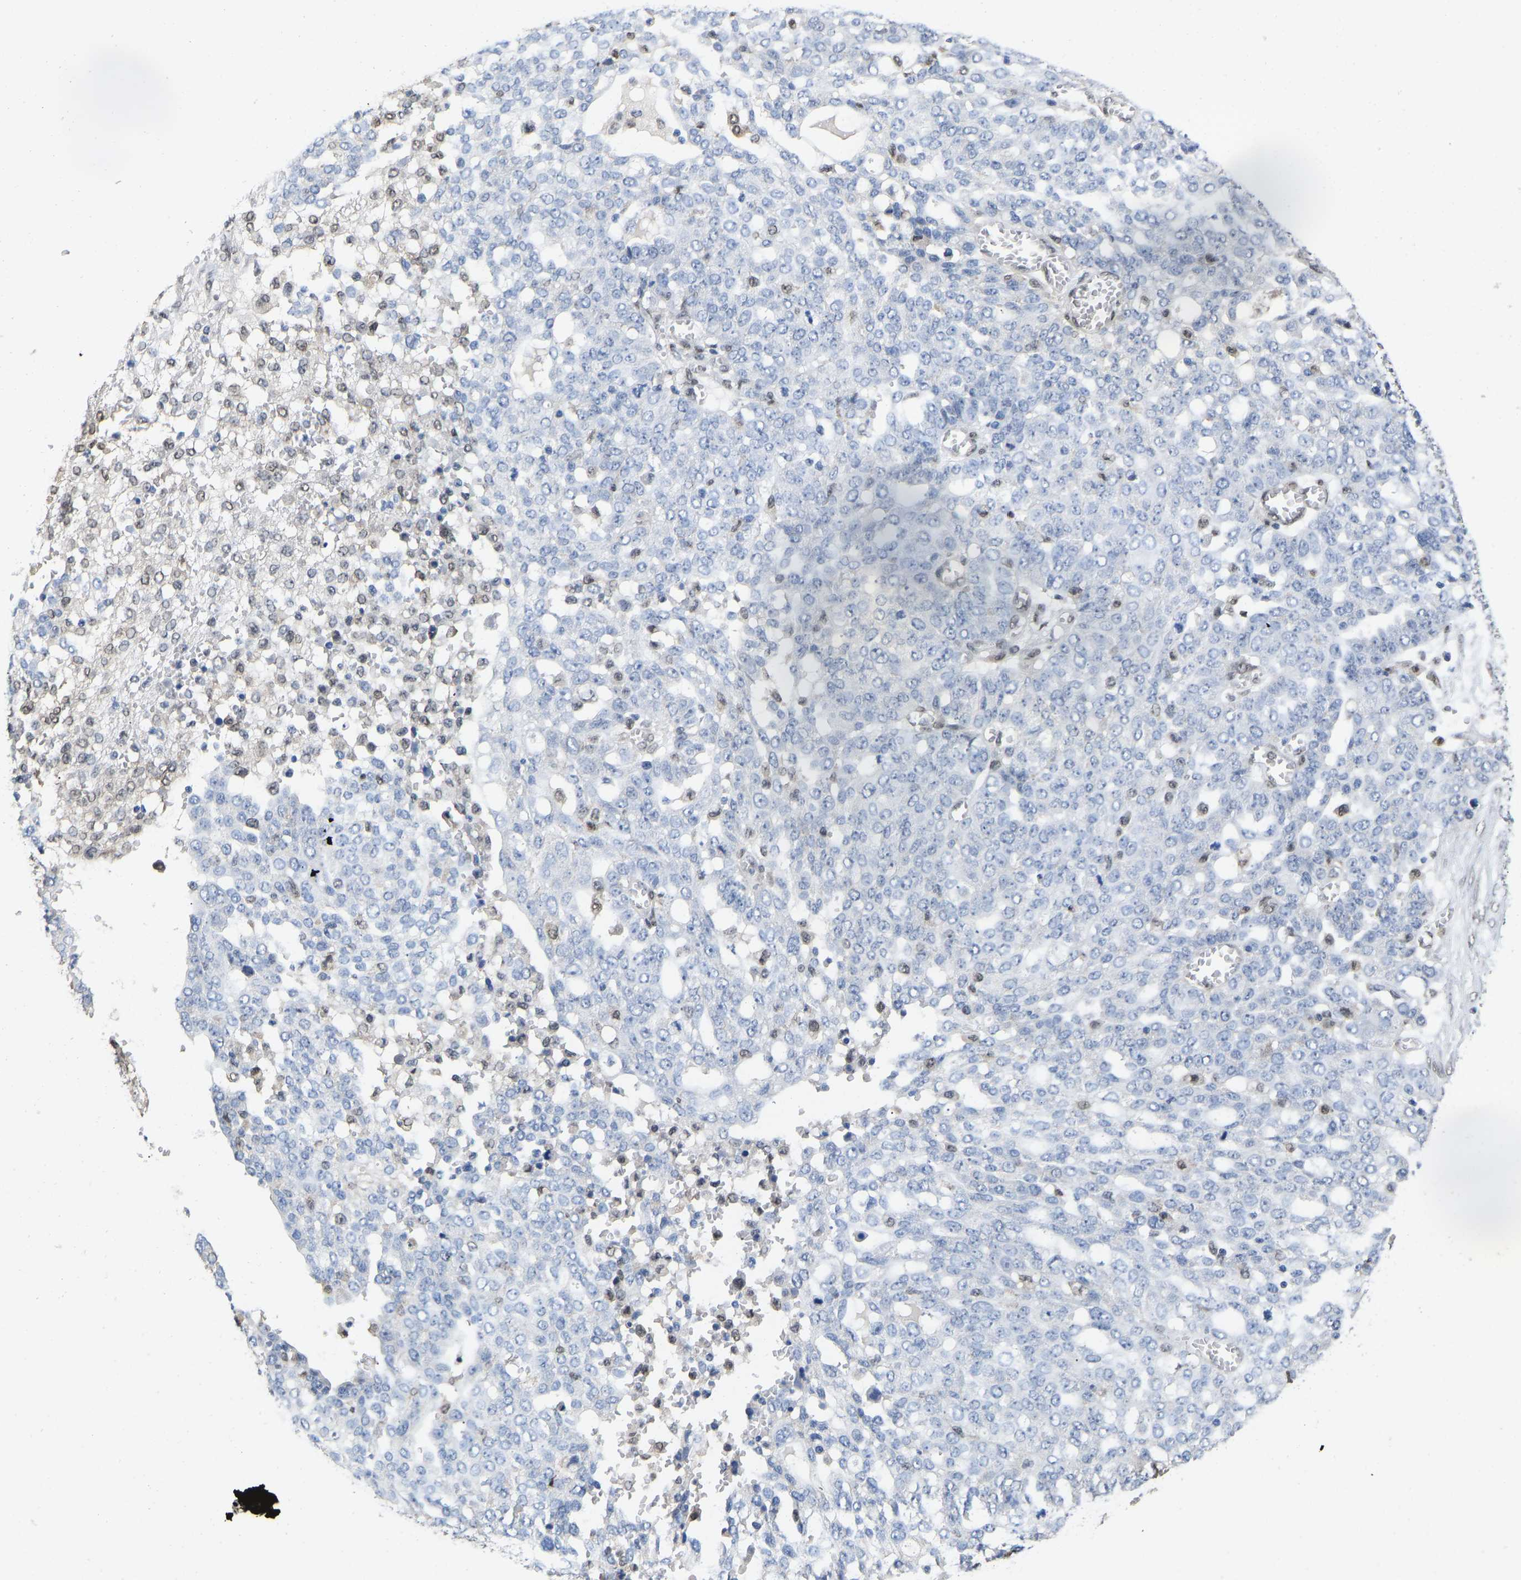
{"staining": {"intensity": "negative", "quantity": "none", "location": "none"}, "tissue": "ovarian cancer", "cell_type": "Tumor cells", "image_type": "cancer", "snomed": [{"axis": "morphology", "description": "Cystadenocarcinoma, serous, NOS"}, {"axis": "topography", "description": "Soft tissue"}, {"axis": "topography", "description": "Ovary"}], "caption": "DAB (3,3'-diaminobenzidine) immunohistochemical staining of human serous cystadenocarcinoma (ovarian) demonstrates no significant staining in tumor cells. (Brightfield microscopy of DAB immunohistochemistry at high magnification).", "gene": "QKI", "patient": {"sex": "female", "age": 57}}